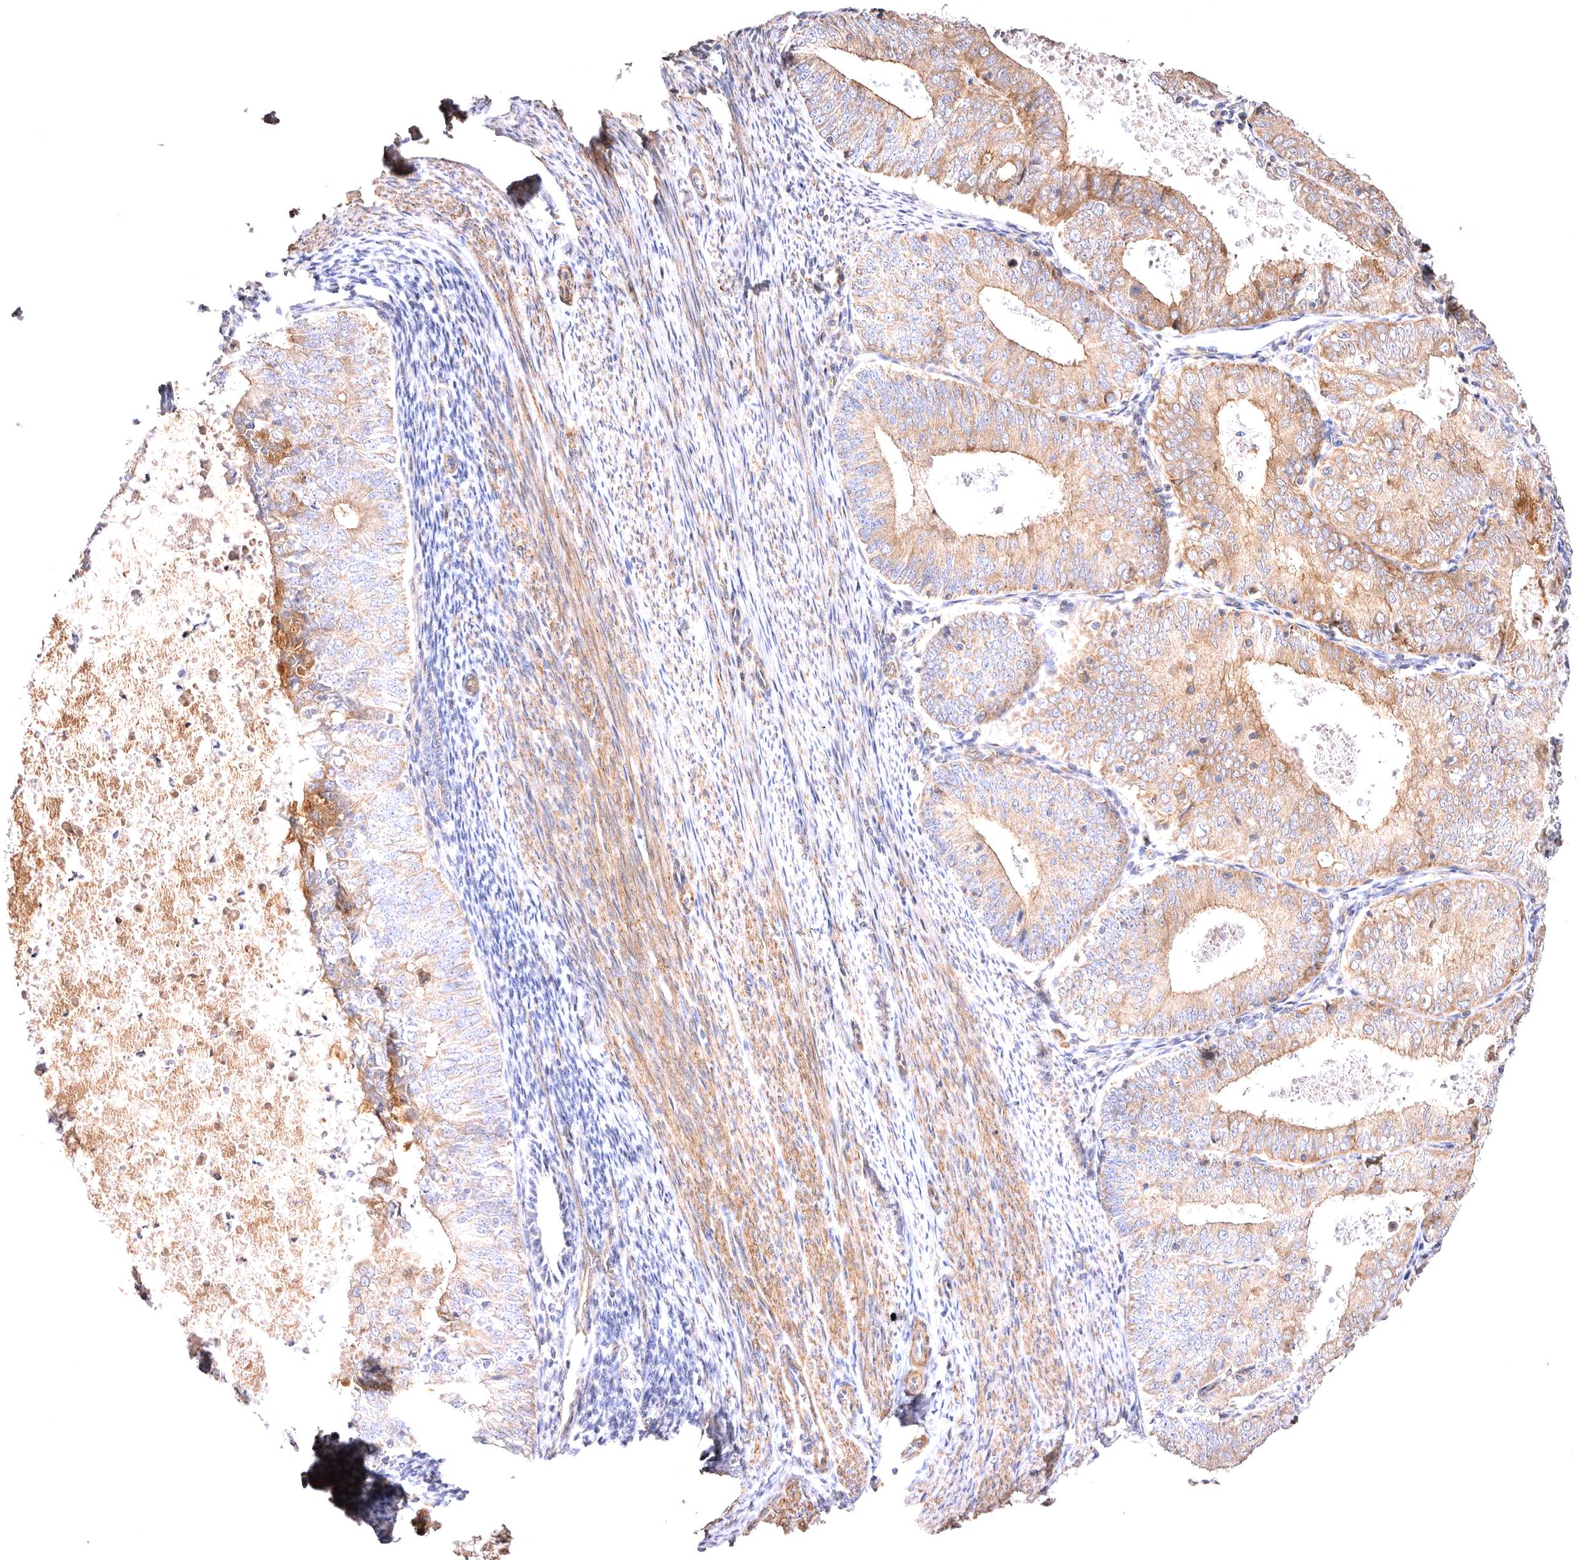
{"staining": {"intensity": "moderate", "quantity": ">75%", "location": "cytoplasmic/membranous"}, "tissue": "endometrial cancer", "cell_type": "Tumor cells", "image_type": "cancer", "snomed": [{"axis": "morphology", "description": "Adenocarcinoma, NOS"}, {"axis": "topography", "description": "Endometrium"}], "caption": "This image reveals IHC staining of endometrial cancer (adenocarcinoma), with medium moderate cytoplasmic/membranous positivity in approximately >75% of tumor cells.", "gene": "VPS45", "patient": {"sex": "female", "age": 57}}